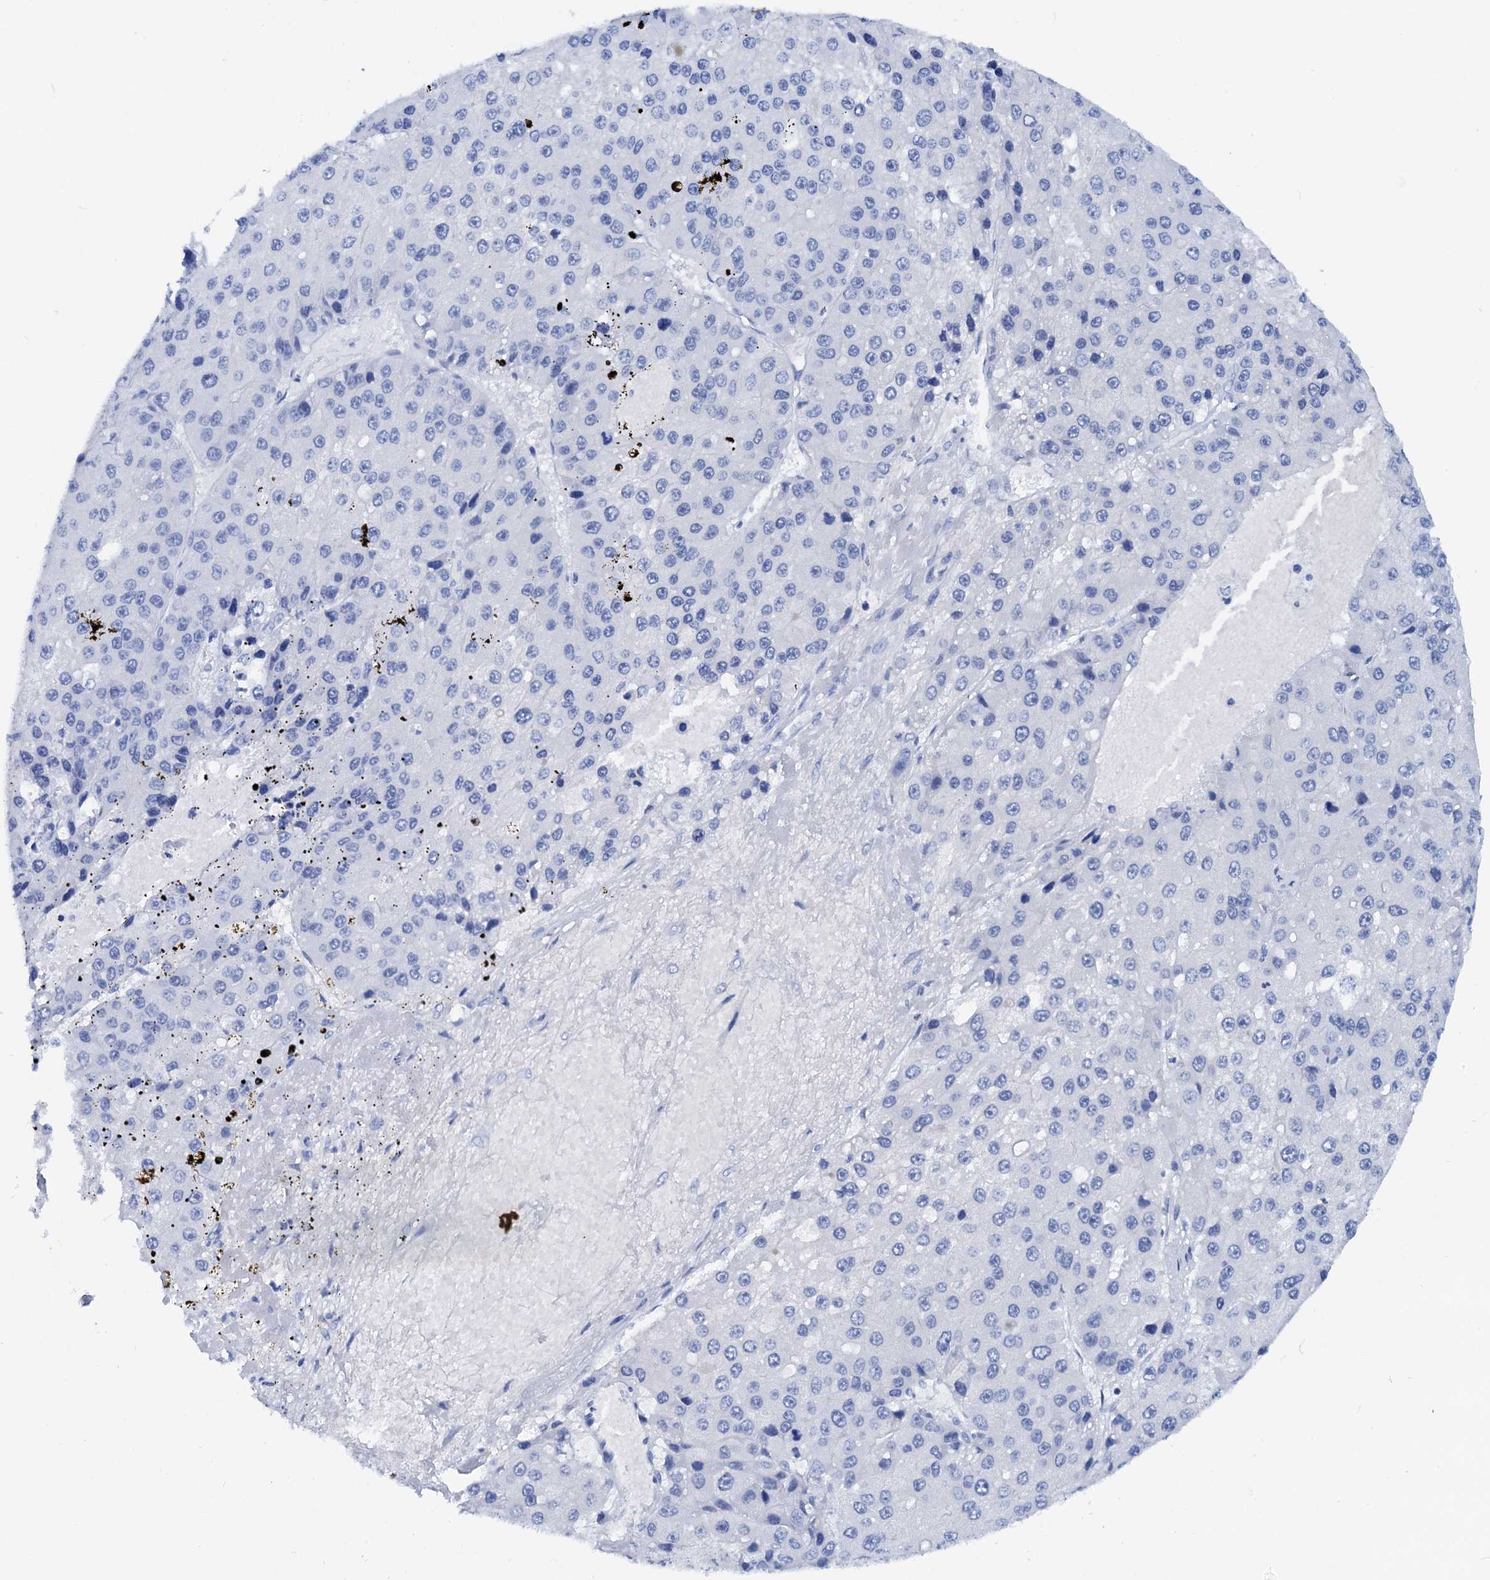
{"staining": {"intensity": "negative", "quantity": "none", "location": "none"}, "tissue": "liver cancer", "cell_type": "Tumor cells", "image_type": "cancer", "snomed": [{"axis": "morphology", "description": "Carcinoma, Hepatocellular, NOS"}, {"axis": "topography", "description": "Liver"}], "caption": "Liver hepatocellular carcinoma was stained to show a protein in brown. There is no significant expression in tumor cells.", "gene": "PTGES3", "patient": {"sex": "female", "age": 73}}